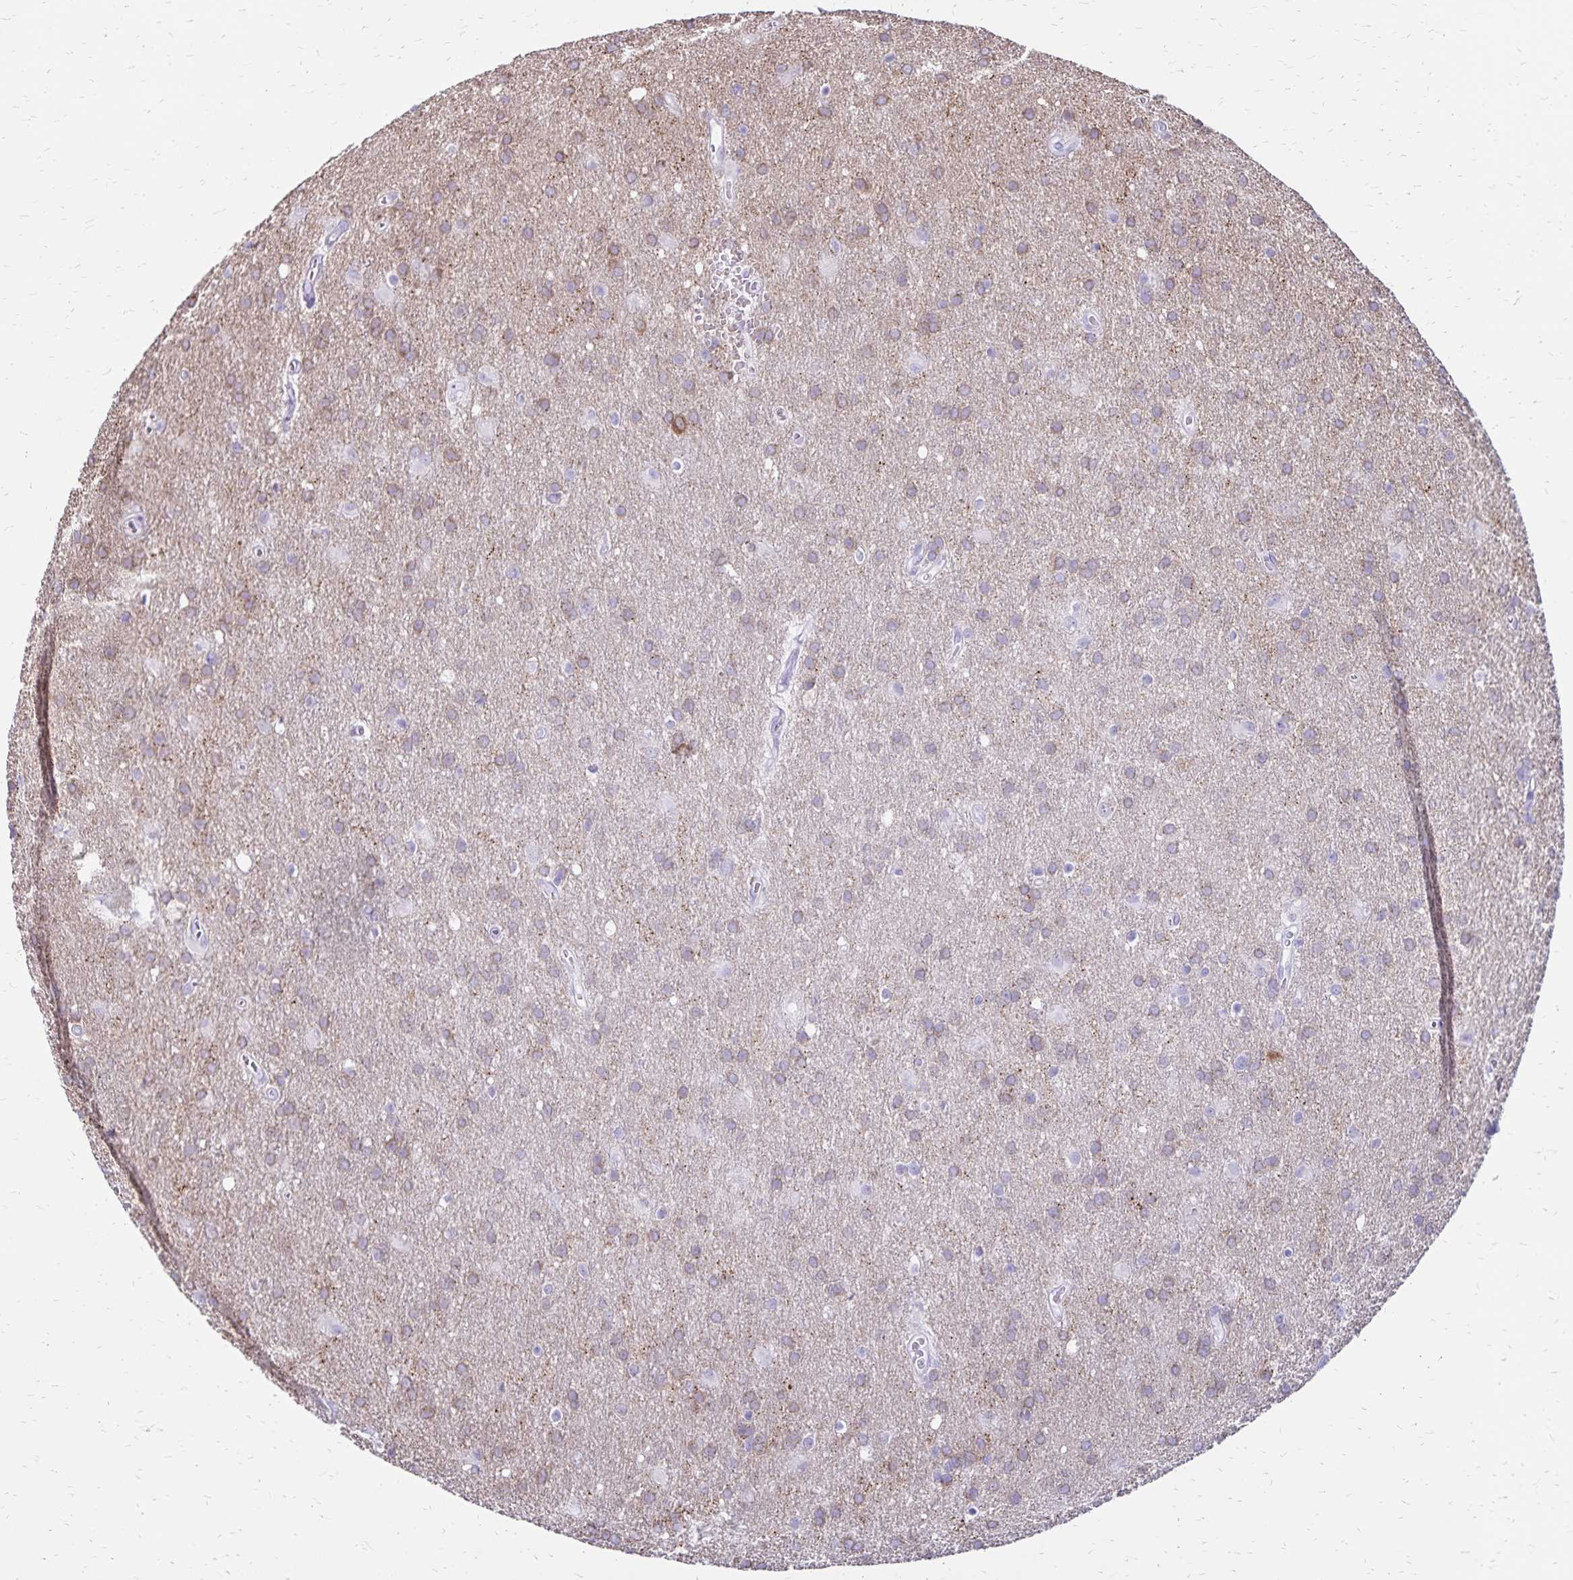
{"staining": {"intensity": "weak", "quantity": ">75%", "location": "cytoplasmic/membranous"}, "tissue": "glioma", "cell_type": "Tumor cells", "image_type": "cancer", "snomed": [{"axis": "morphology", "description": "Glioma, malignant, Low grade"}, {"axis": "topography", "description": "Brain"}], "caption": "The micrograph demonstrates staining of glioma, revealing weak cytoplasmic/membranous protein expression (brown color) within tumor cells.", "gene": "SH3GL3", "patient": {"sex": "male", "age": 66}}